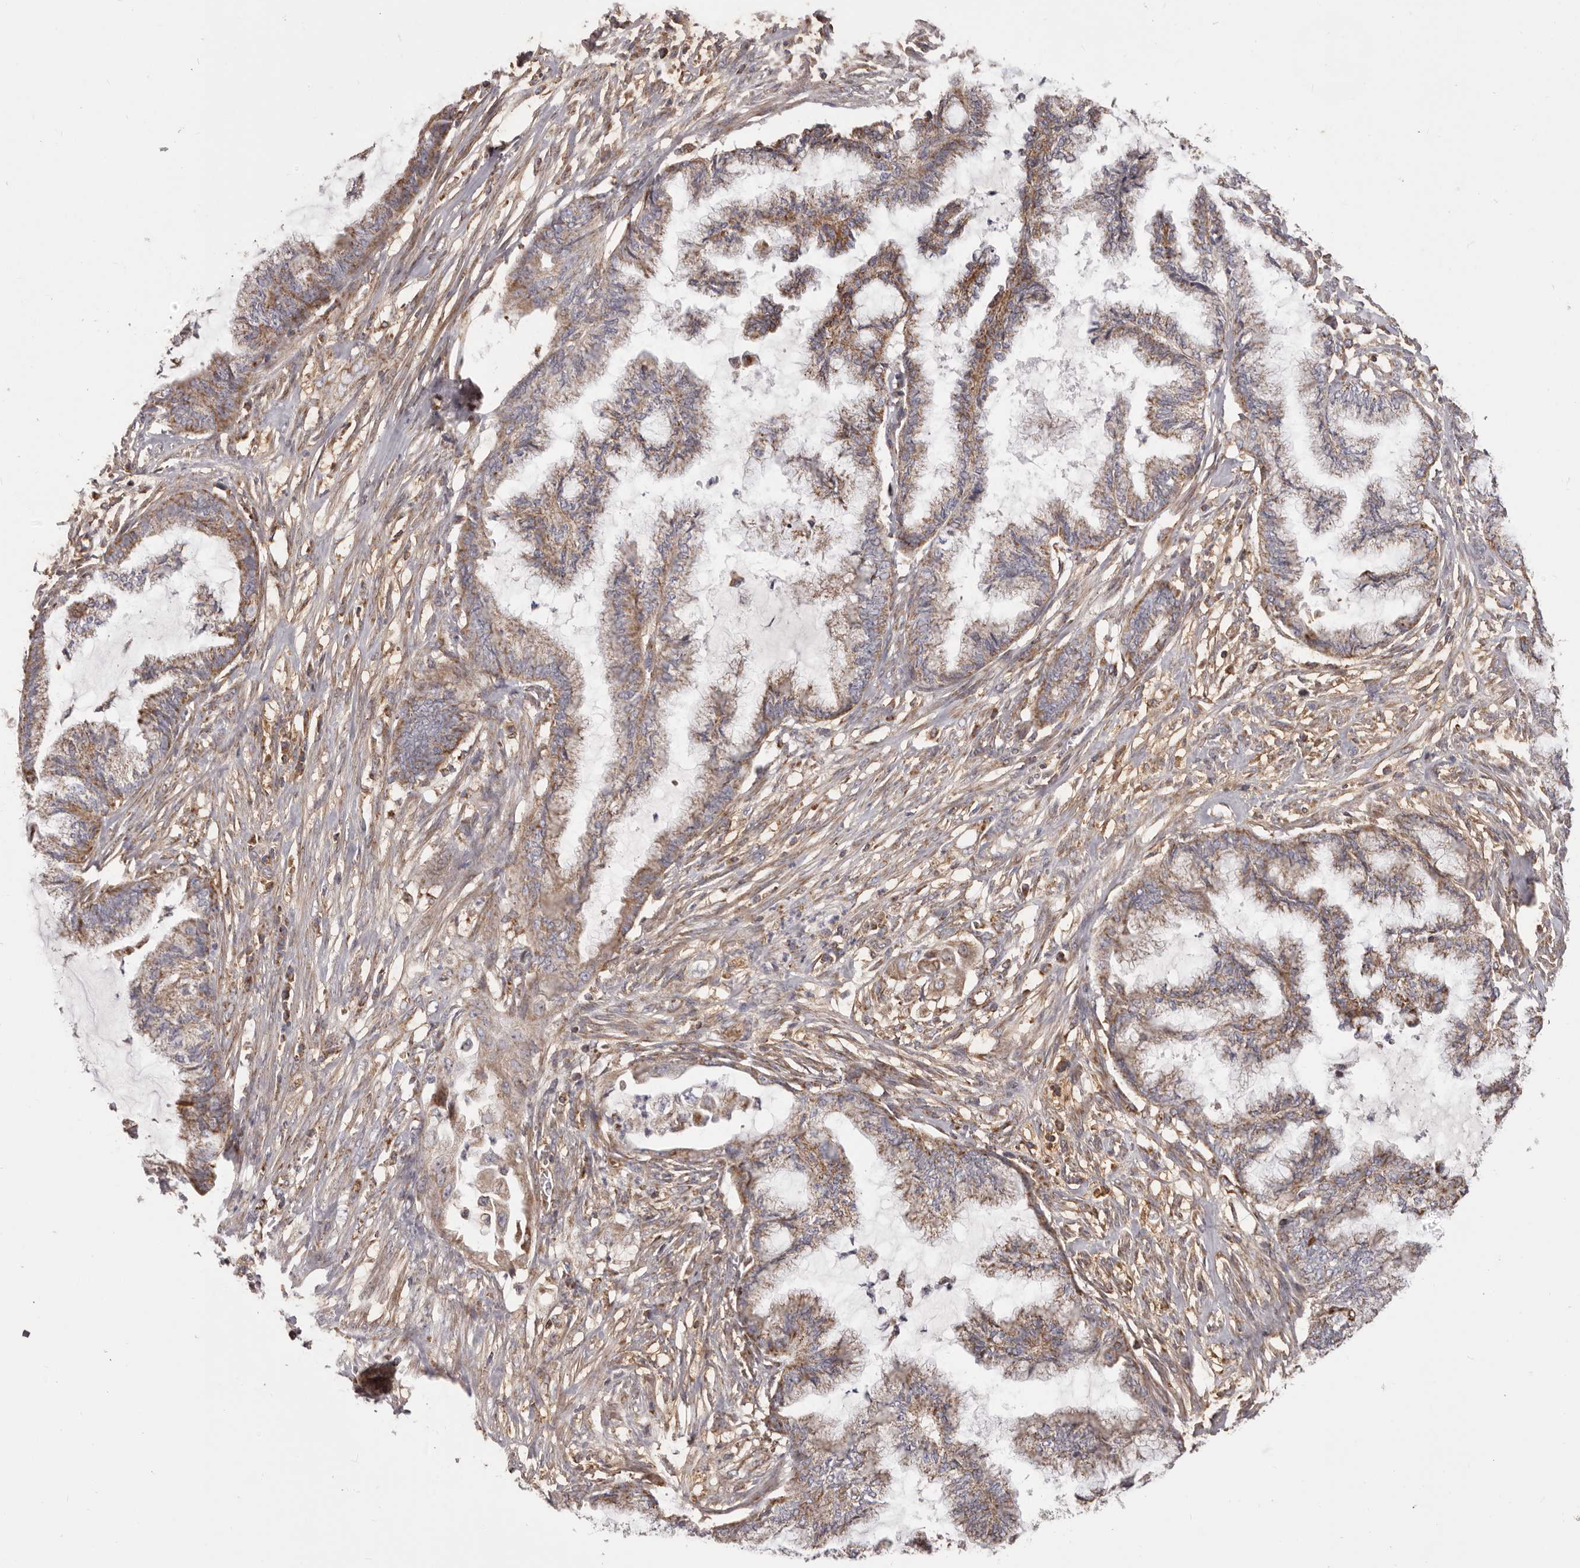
{"staining": {"intensity": "weak", "quantity": ">75%", "location": "cytoplasmic/membranous"}, "tissue": "endometrial cancer", "cell_type": "Tumor cells", "image_type": "cancer", "snomed": [{"axis": "morphology", "description": "Adenocarcinoma, NOS"}, {"axis": "topography", "description": "Endometrium"}], "caption": "Immunohistochemical staining of human endometrial adenocarcinoma shows low levels of weak cytoplasmic/membranous protein expression in approximately >75% of tumor cells.", "gene": "CHRM2", "patient": {"sex": "female", "age": 86}}